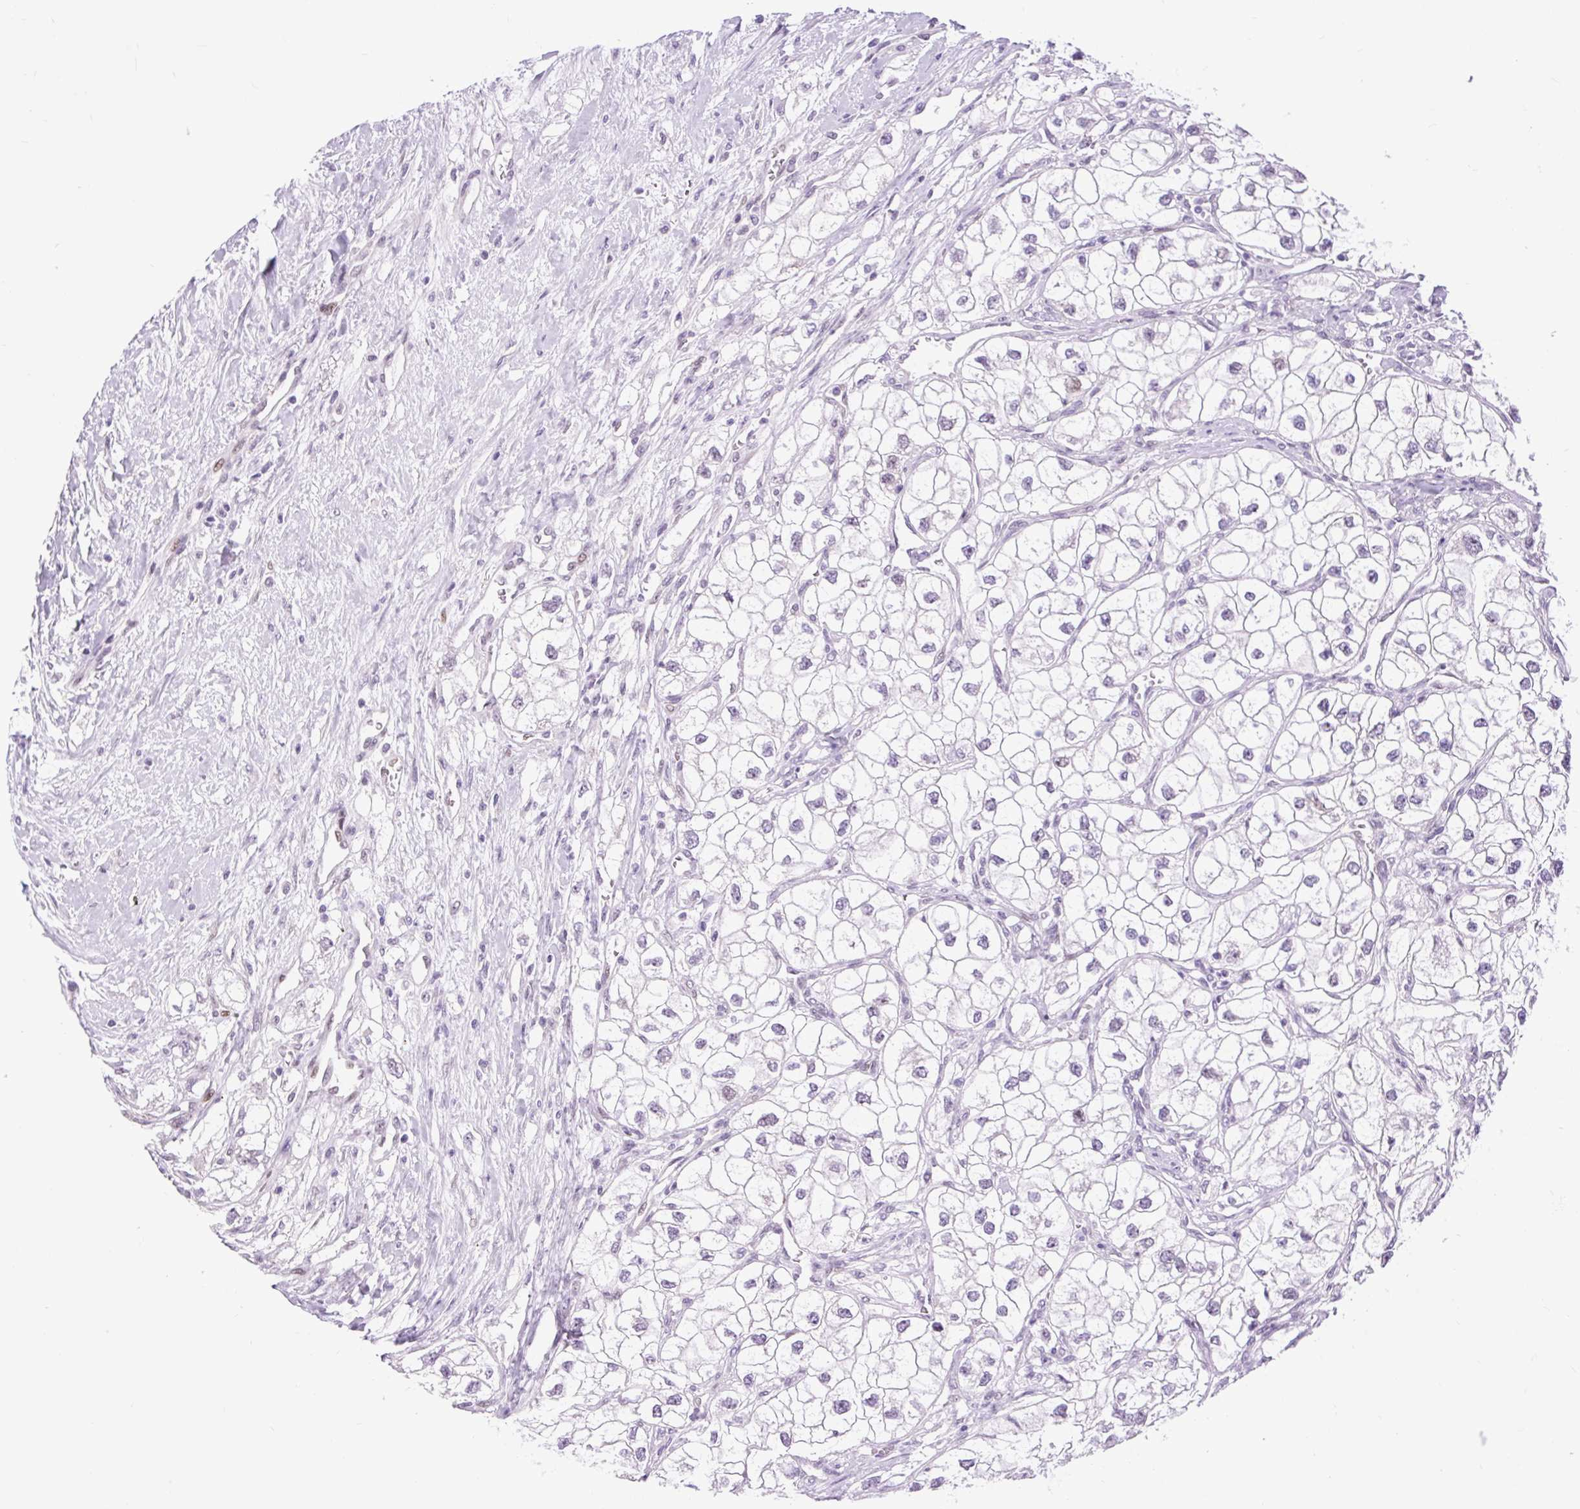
{"staining": {"intensity": "weak", "quantity": "25%-75%", "location": "nuclear"}, "tissue": "renal cancer", "cell_type": "Tumor cells", "image_type": "cancer", "snomed": [{"axis": "morphology", "description": "Adenocarcinoma, NOS"}, {"axis": "topography", "description": "Kidney"}], "caption": "Immunohistochemistry (IHC) staining of renal cancer (adenocarcinoma), which reveals low levels of weak nuclear staining in about 25%-75% of tumor cells indicating weak nuclear protein staining. The staining was performed using DAB (brown) for protein detection and nuclei were counterstained in hematoxylin (blue).", "gene": "CLK2", "patient": {"sex": "male", "age": 59}}